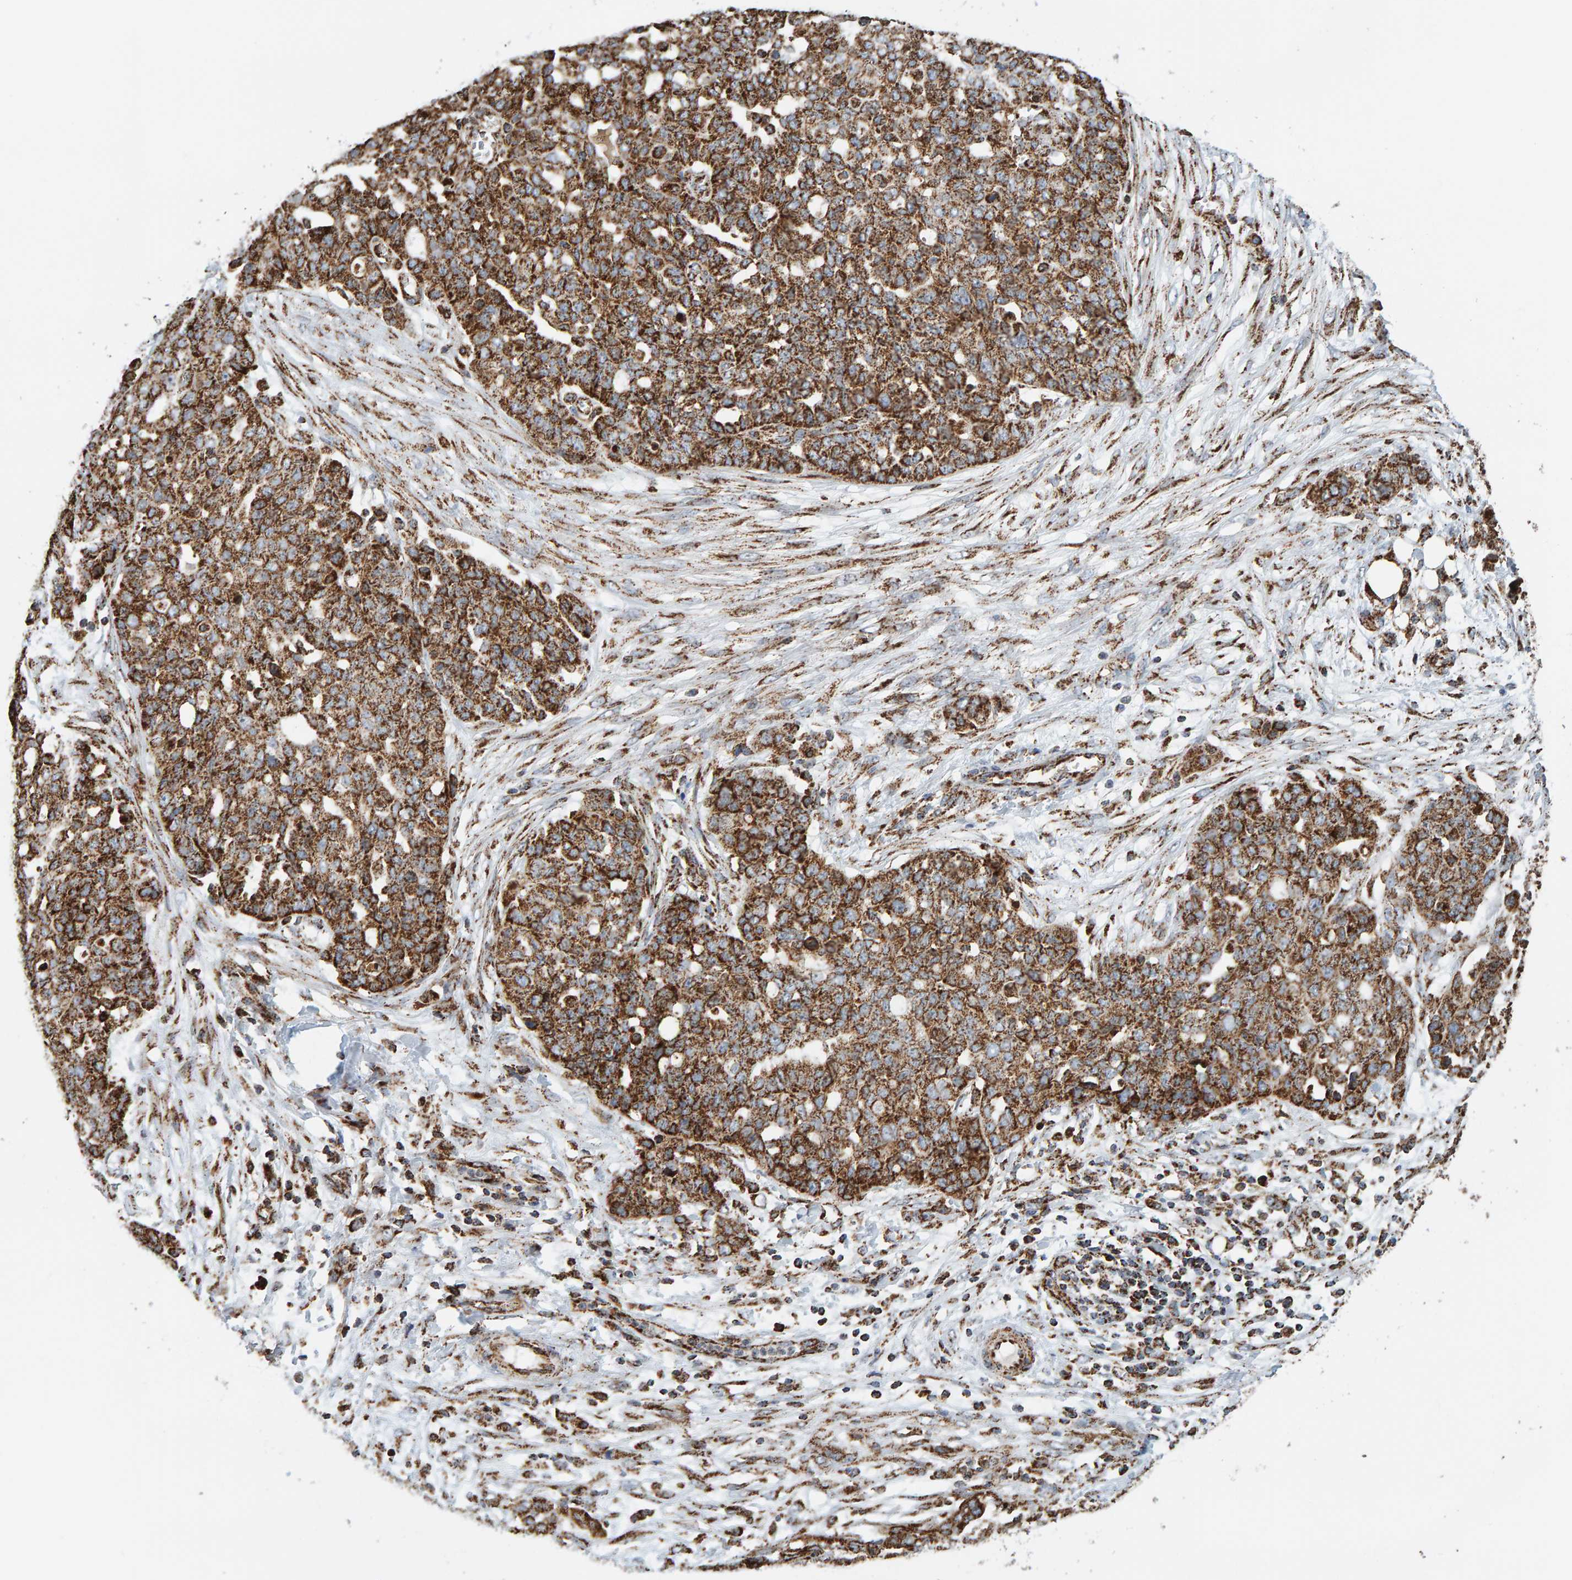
{"staining": {"intensity": "moderate", "quantity": ">75%", "location": "cytoplasmic/membranous"}, "tissue": "ovarian cancer", "cell_type": "Tumor cells", "image_type": "cancer", "snomed": [{"axis": "morphology", "description": "Cystadenocarcinoma, serous, NOS"}, {"axis": "topography", "description": "Soft tissue"}, {"axis": "topography", "description": "Ovary"}], "caption": "Protein expression analysis of human serous cystadenocarcinoma (ovarian) reveals moderate cytoplasmic/membranous expression in approximately >75% of tumor cells.", "gene": "MRPL45", "patient": {"sex": "female", "age": 57}}